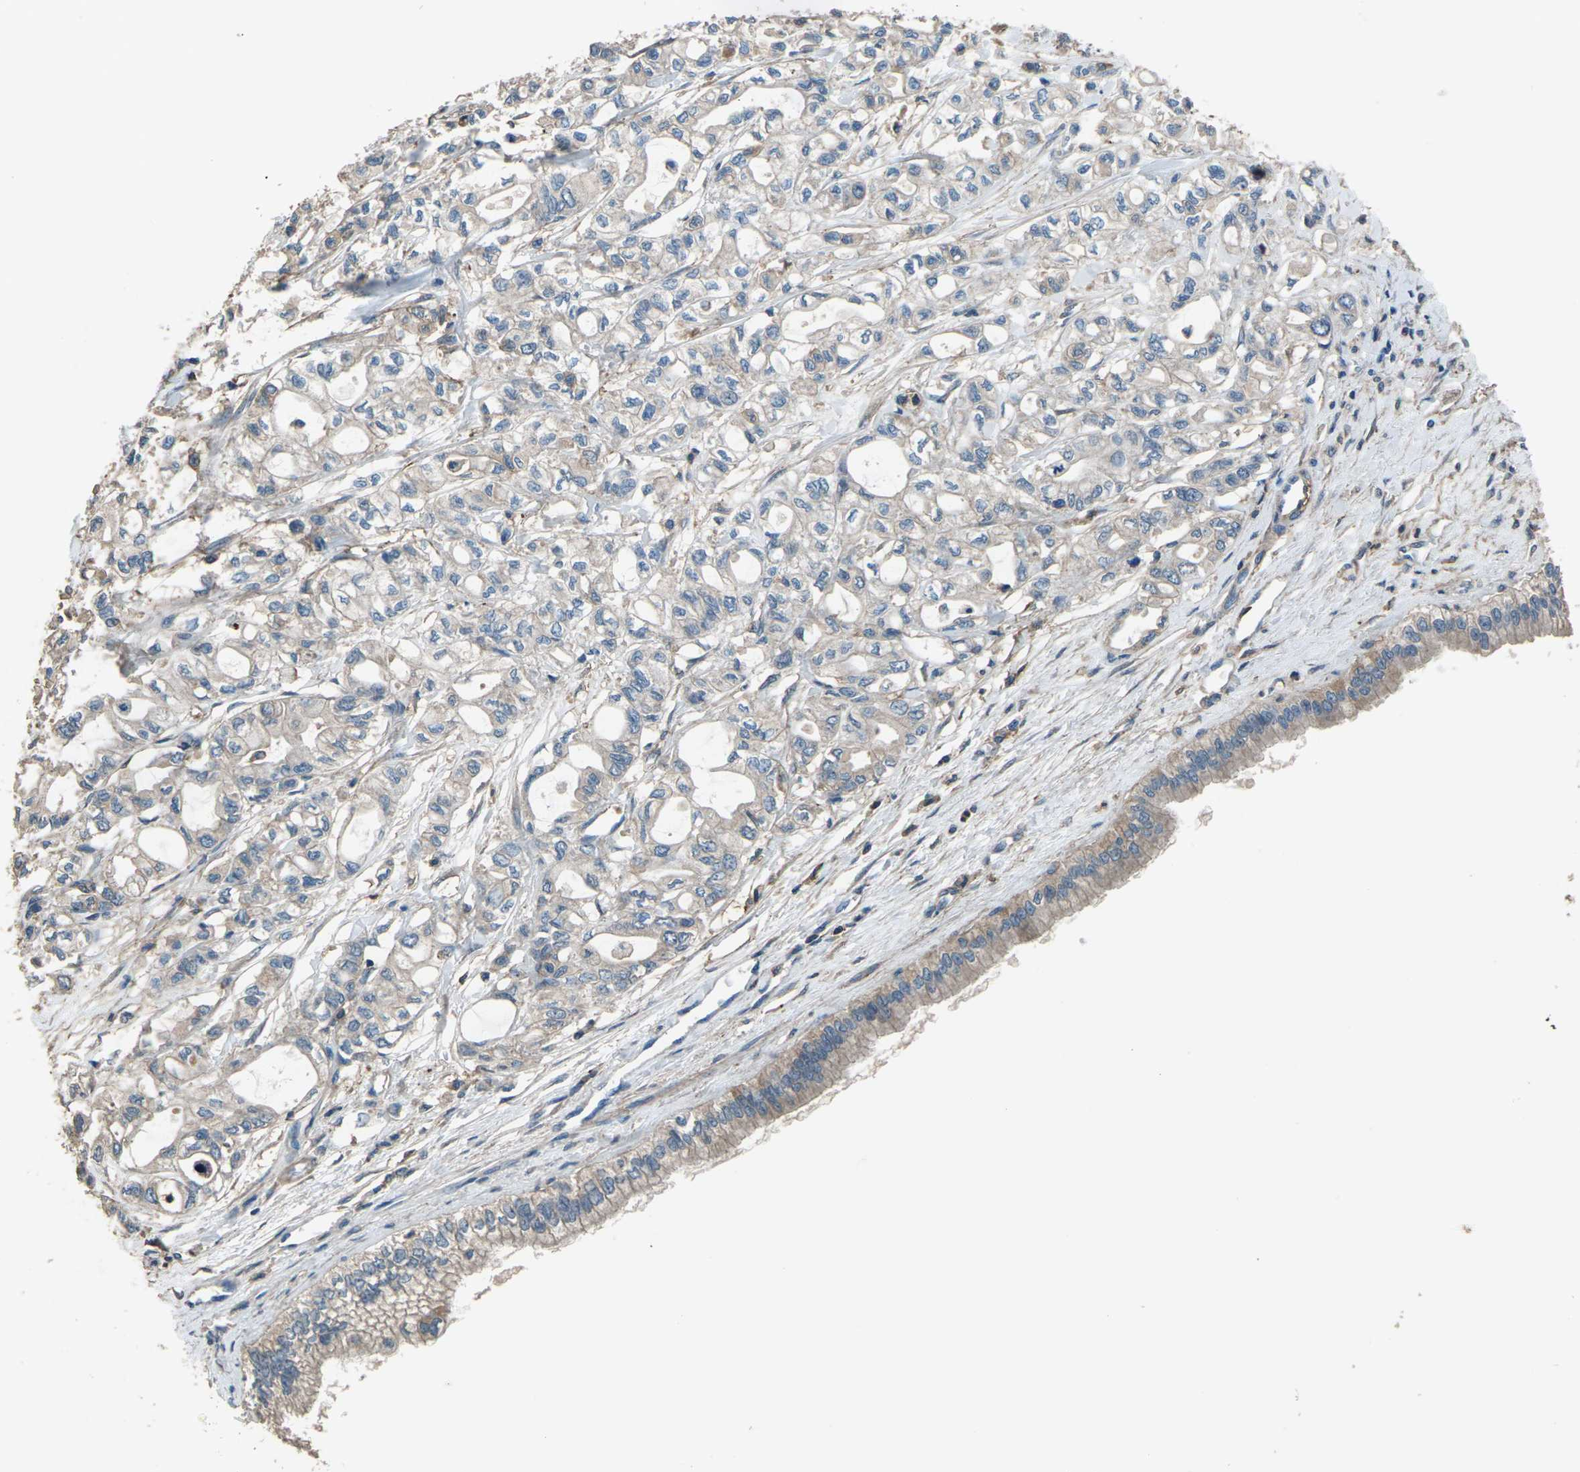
{"staining": {"intensity": "weak", "quantity": ">75%", "location": "cytoplasmic/membranous"}, "tissue": "pancreatic cancer", "cell_type": "Tumor cells", "image_type": "cancer", "snomed": [{"axis": "morphology", "description": "Adenocarcinoma, NOS"}, {"axis": "topography", "description": "Pancreas"}], "caption": "Protein staining by immunohistochemistry (IHC) displays weak cytoplasmic/membranous positivity in approximately >75% of tumor cells in pancreatic cancer (adenocarcinoma).", "gene": "CMTM4", "patient": {"sex": "male", "age": 79}}